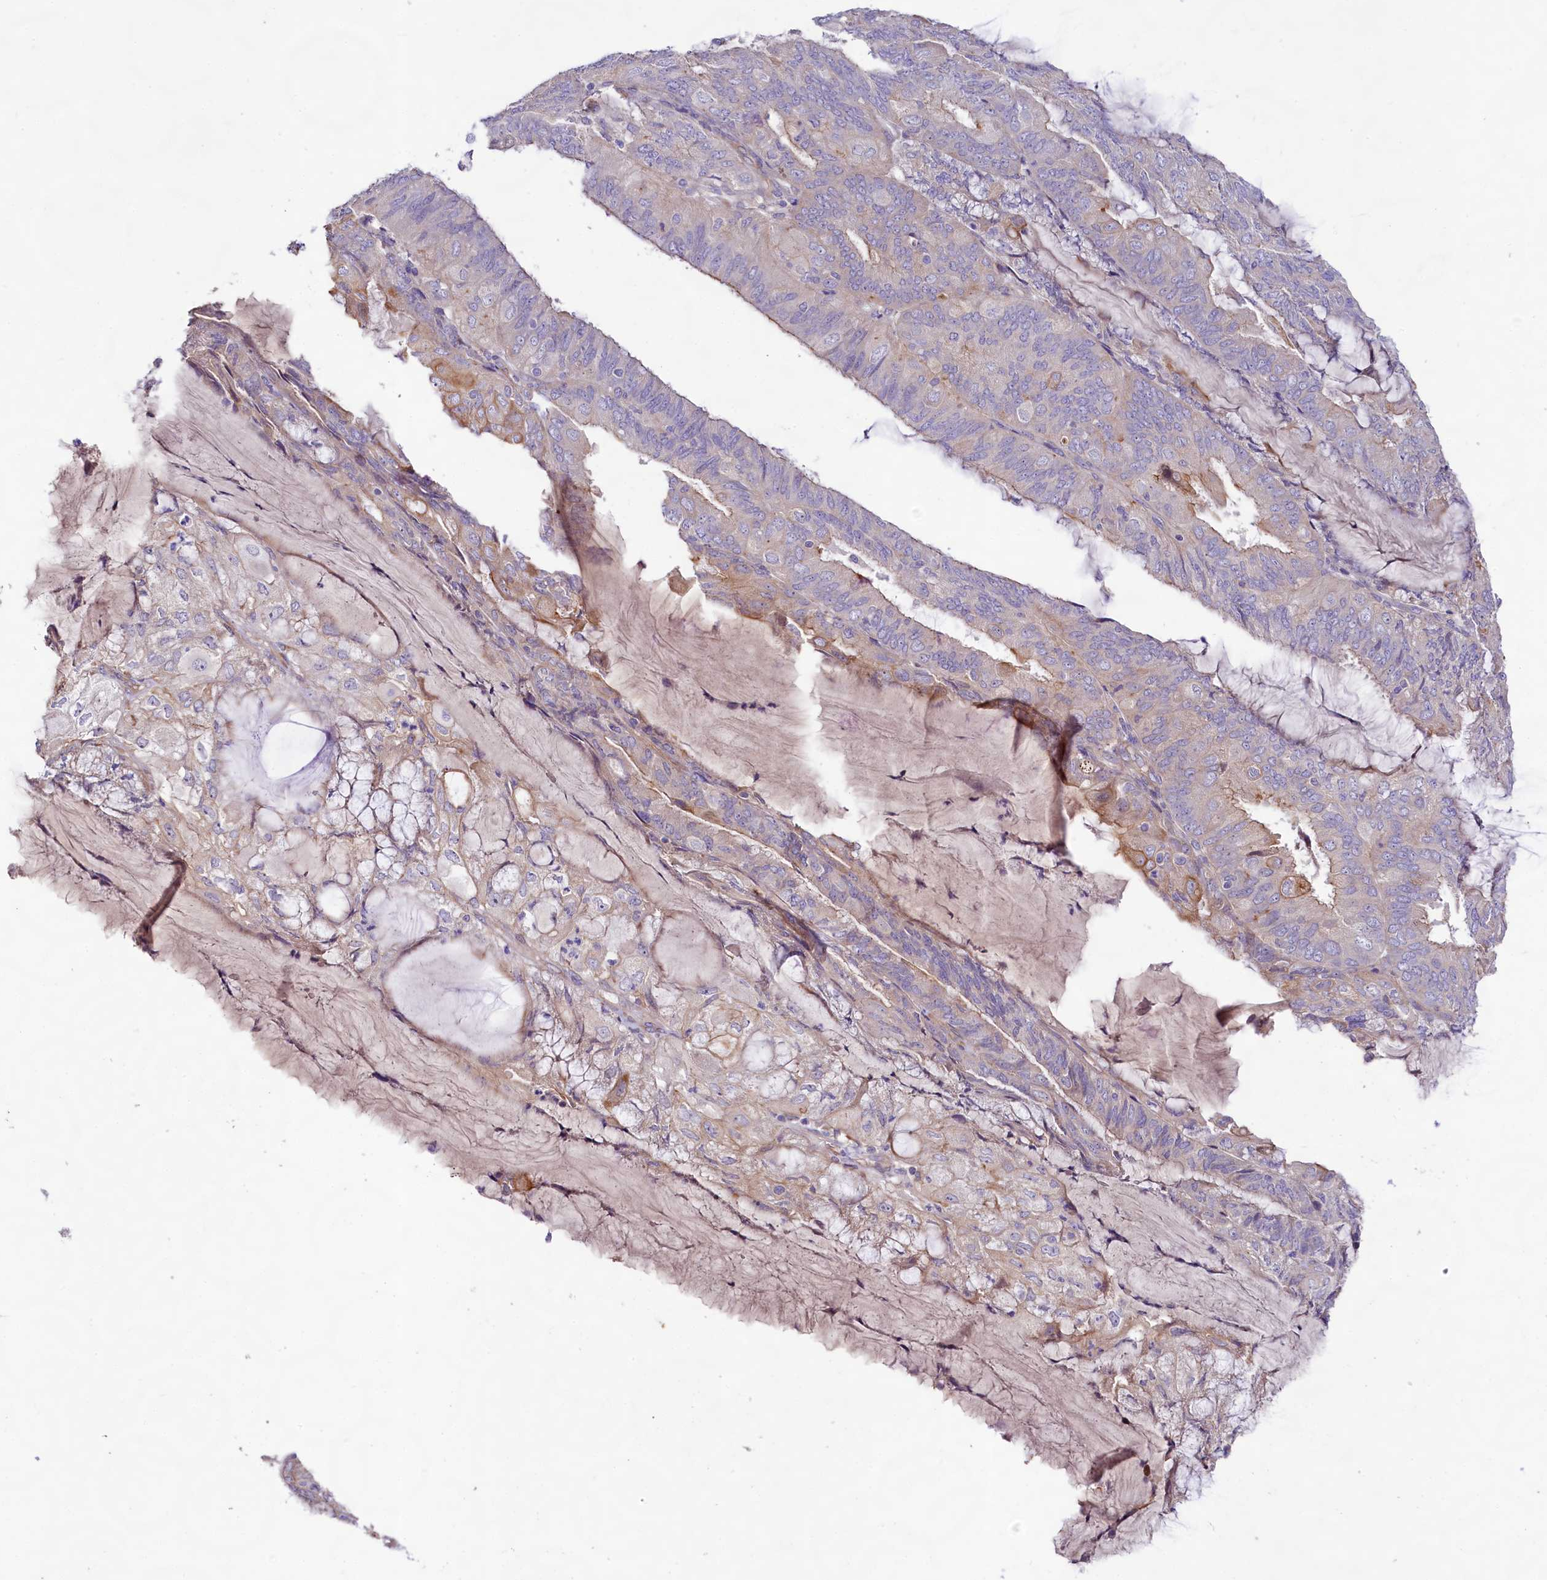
{"staining": {"intensity": "moderate", "quantity": "<25%", "location": "cytoplasmic/membranous"}, "tissue": "endometrial cancer", "cell_type": "Tumor cells", "image_type": "cancer", "snomed": [{"axis": "morphology", "description": "Adenocarcinoma, NOS"}, {"axis": "topography", "description": "Endometrium"}], "caption": "This photomicrograph displays endometrial adenocarcinoma stained with immunohistochemistry (IHC) to label a protein in brown. The cytoplasmic/membranous of tumor cells show moderate positivity for the protein. Nuclei are counter-stained blue.", "gene": "VPS11", "patient": {"sex": "female", "age": 81}}